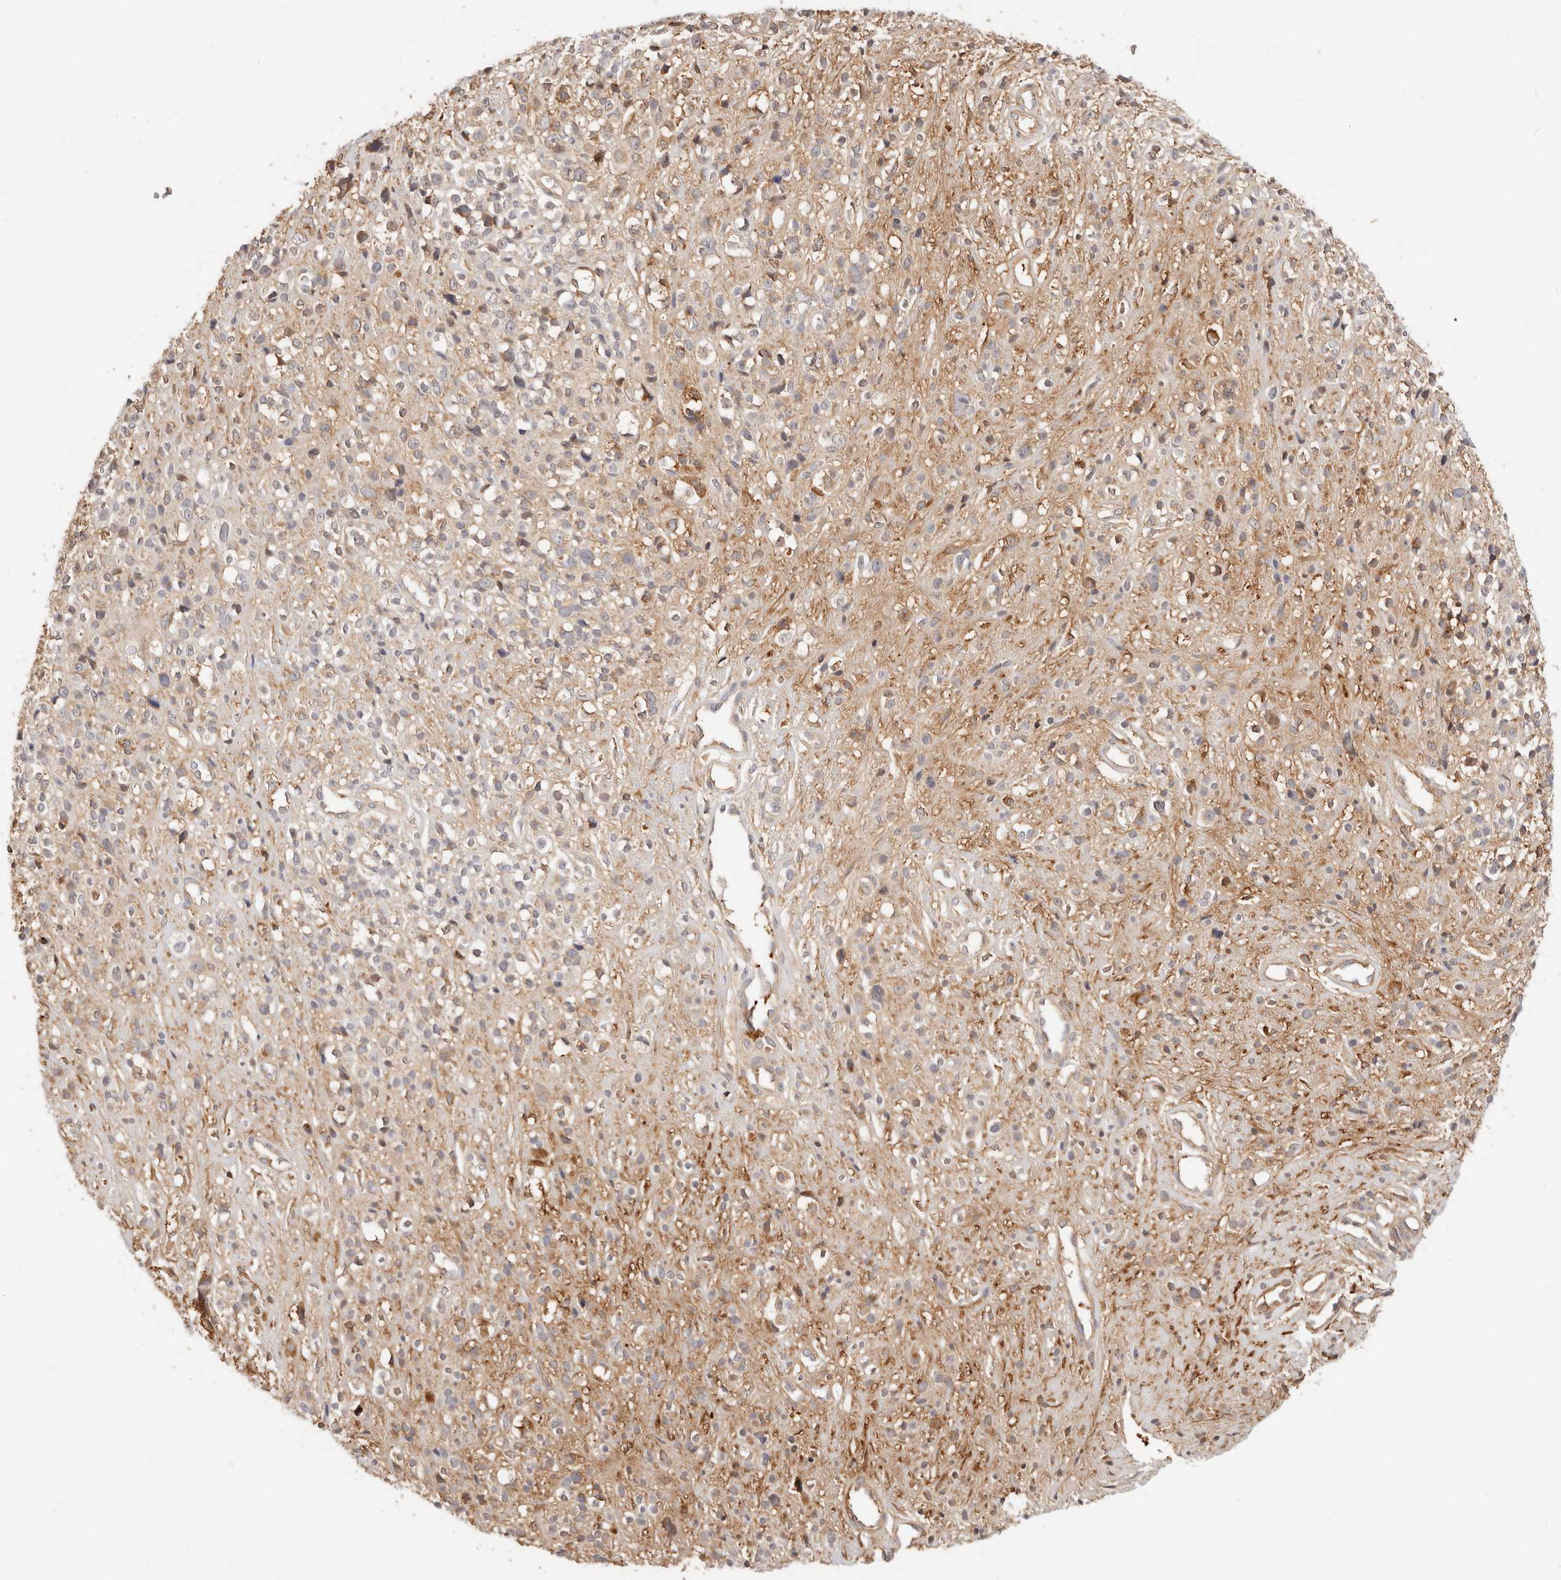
{"staining": {"intensity": "moderate", "quantity": "25%-75%", "location": "cytoplasmic/membranous"}, "tissue": "melanoma", "cell_type": "Tumor cells", "image_type": "cancer", "snomed": [{"axis": "morphology", "description": "Malignant melanoma, NOS"}, {"axis": "topography", "description": "Skin"}], "caption": "An immunohistochemistry photomicrograph of neoplastic tissue is shown. Protein staining in brown highlights moderate cytoplasmic/membranous positivity in melanoma within tumor cells. Using DAB (3,3'-diaminobenzidine) (brown) and hematoxylin (blue) stains, captured at high magnification using brightfield microscopy.", "gene": "UBXN10", "patient": {"sex": "female", "age": 55}}